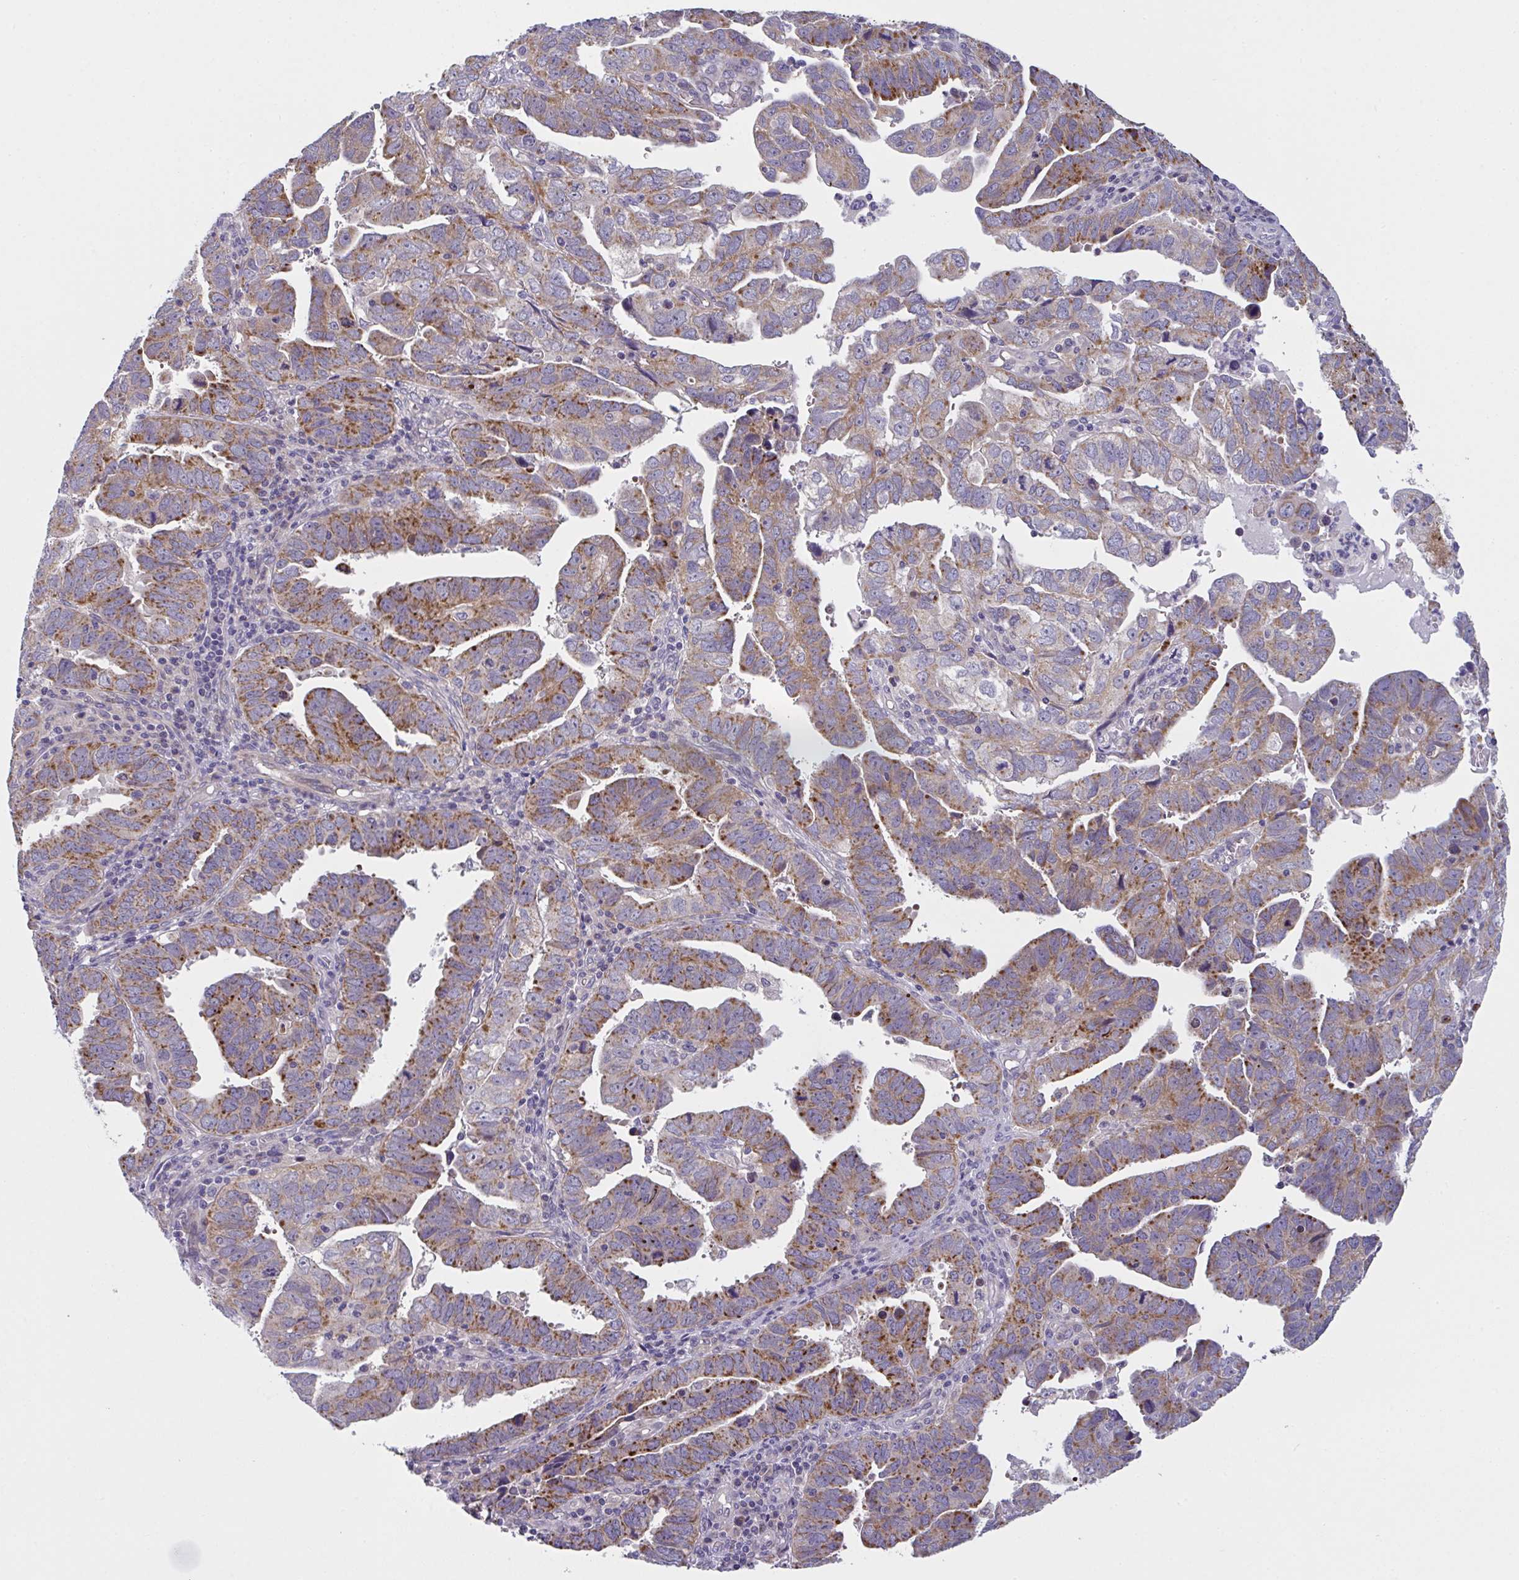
{"staining": {"intensity": "moderate", "quantity": "25%-75%", "location": "cytoplasmic/membranous"}, "tissue": "endometrial cancer", "cell_type": "Tumor cells", "image_type": "cancer", "snomed": [{"axis": "morphology", "description": "Adenocarcinoma, NOS"}, {"axis": "topography", "description": "Uterus"}], "caption": "About 25%-75% of tumor cells in human adenocarcinoma (endometrial) display moderate cytoplasmic/membranous protein expression as visualized by brown immunohistochemical staining.", "gene": "MRPS2", "patient": {"sex": "female", "age": 62}}